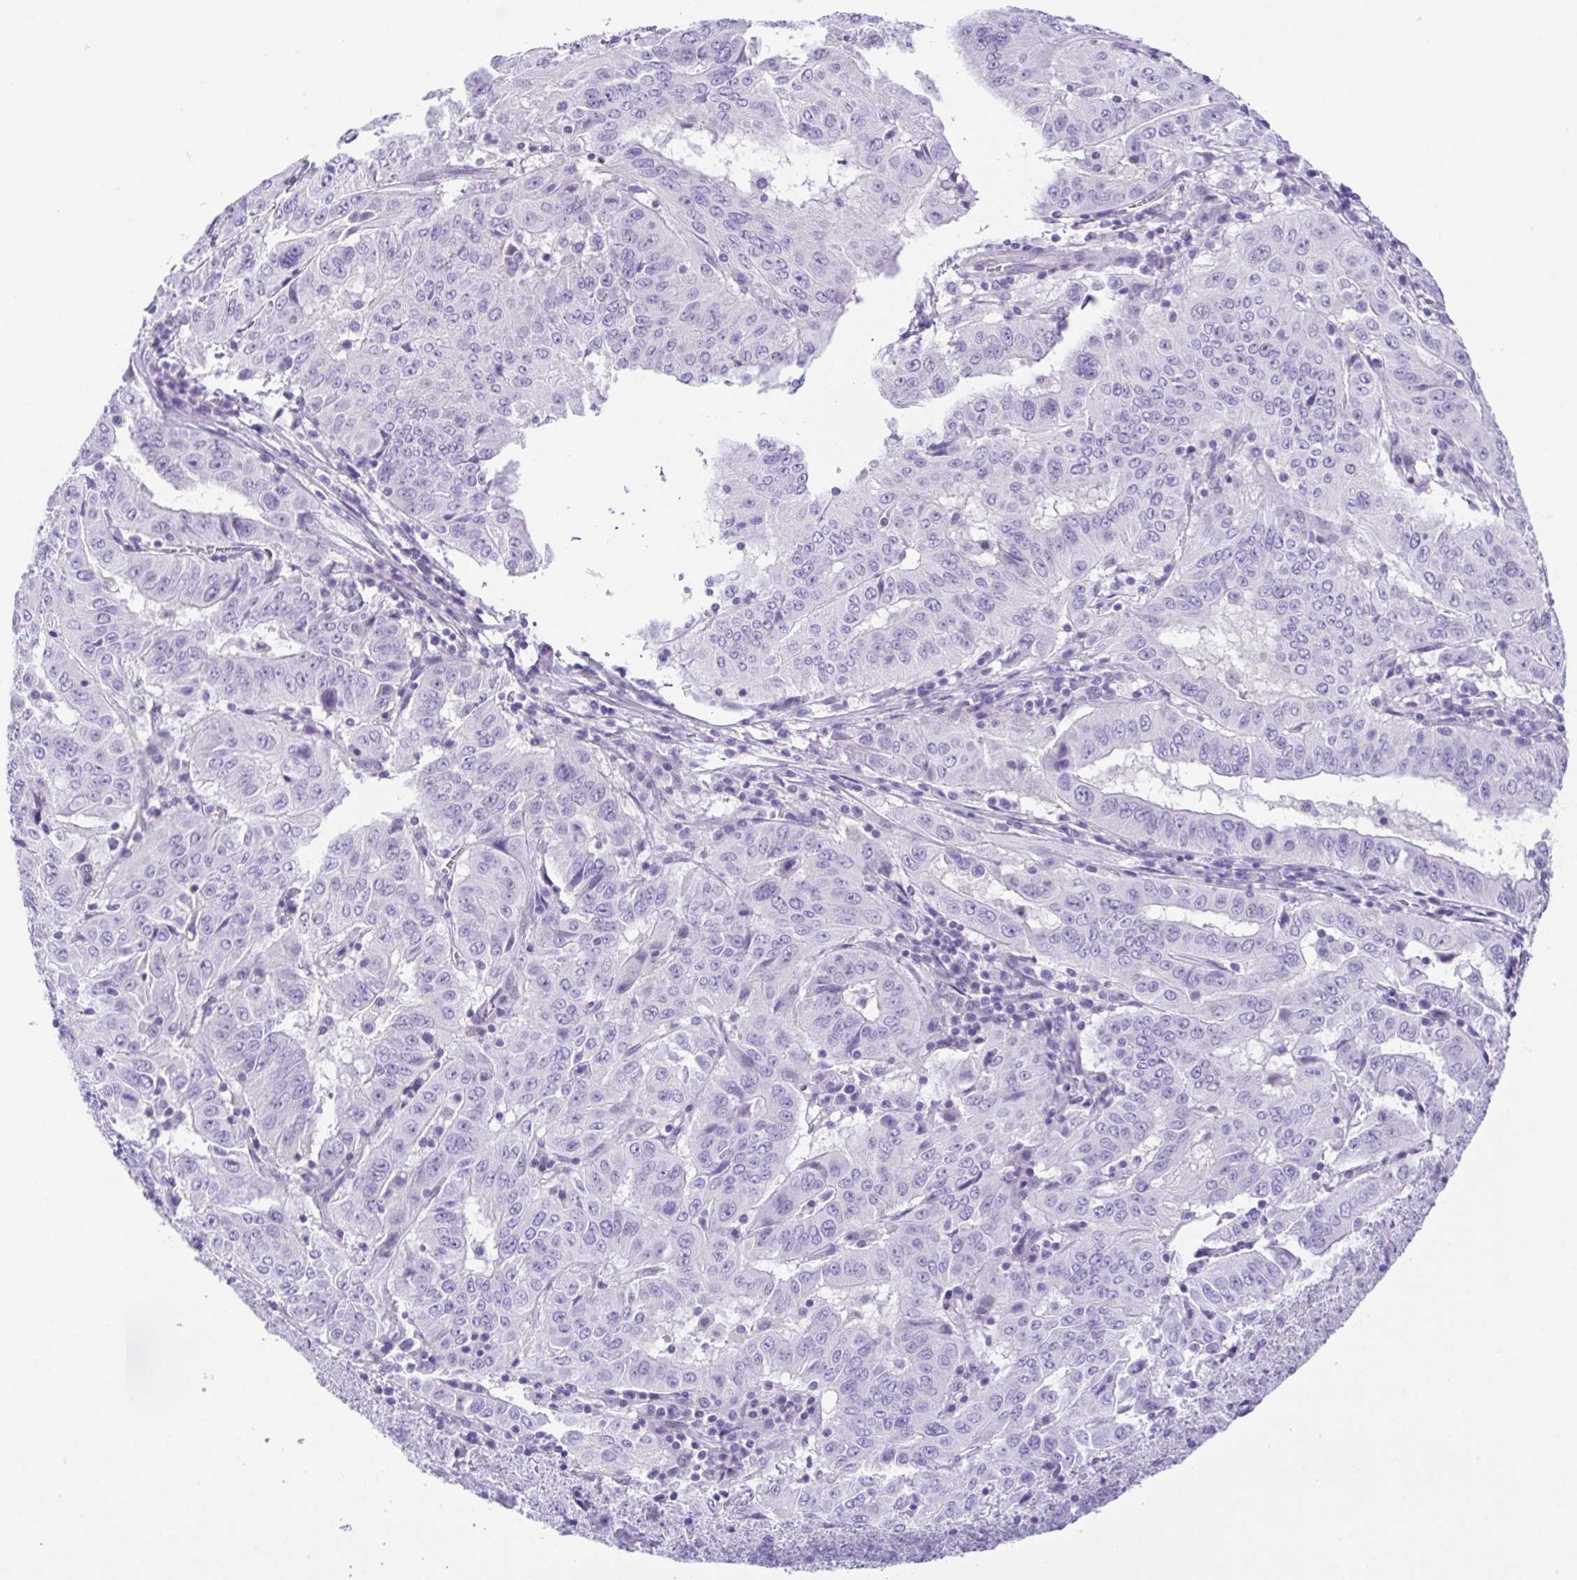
{"staining": {"intensity": "negative", "quantity": "none", "location": "none"}, "tissue": "pancreatic cancer", "cell_type": "Tumor cells", "image_type": "cancer", "snomed": [{"axis": "morphology", "description": "Adenocarcinoma, NOS"}, {"axis": "topography", "description": "Pancreas"}], "caption": "The immunohistochemistry (IHC) histopathology image has no significant expression in tumor cells of pancreatic adenocarcinoma tissue.", "gene": "LUZP4", "patient": {"sex": "male", "age": 63}}